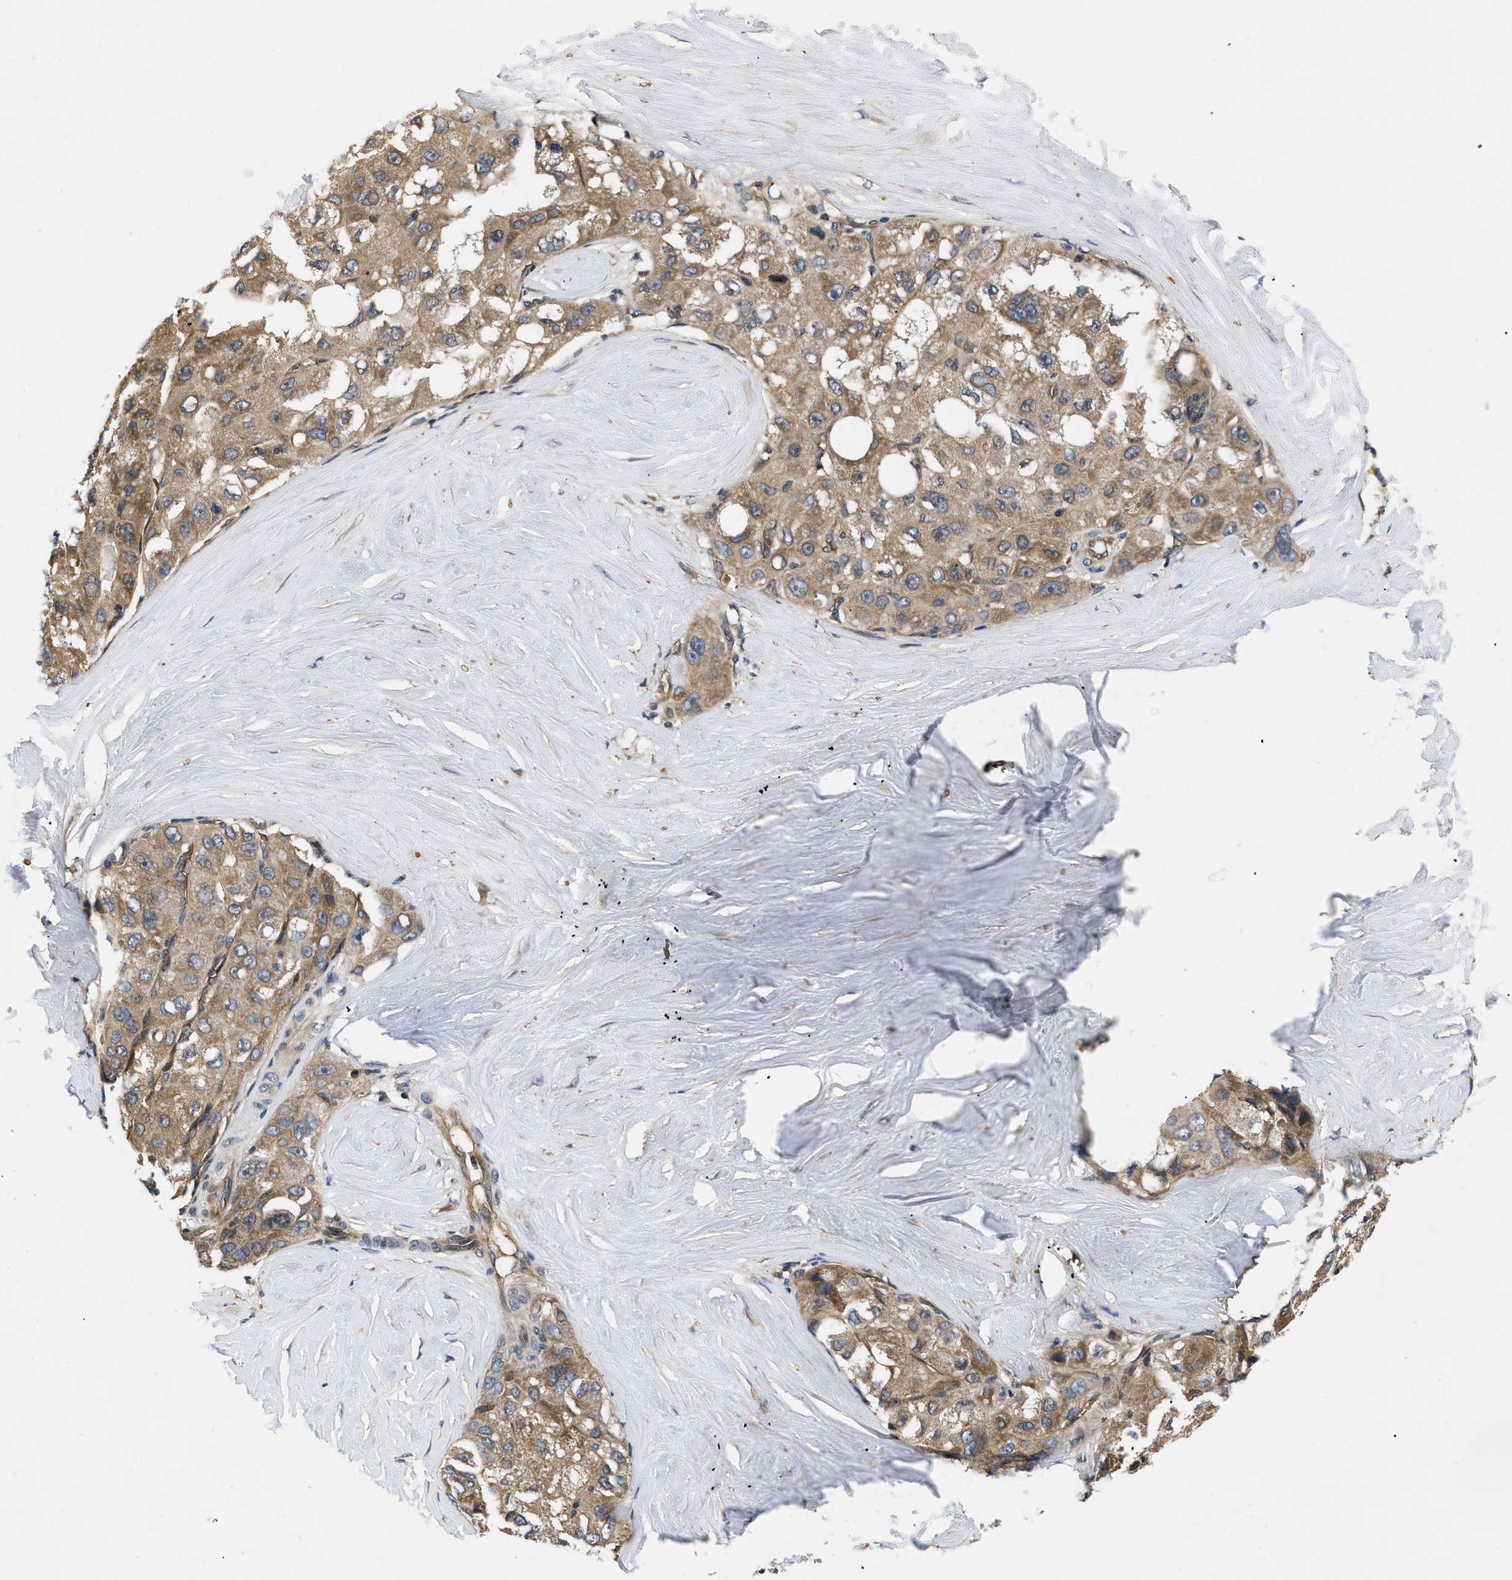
{"staining": {"intensity": "moderate", "quantity": ">75%", "location": "cytoplasmic/membranous"}, "tissue": "liver cancer", "cell_type": "Tumor cells", "image_type": "cancer", "snomed": [{"axis": "morphology", "description": "Carcinoma, Hepatocellular, NOS"}, {"axis": "topography", "description": "Liver"}], "caption": "A medium amount of moderate cytoplasmic/membranous staining is appreciated in approximately >75% of tumor cells in liver hepatocellular carcinoma tissue.", "gene": "HMGCR", "patient": {"sex": "male", "age": 80}}